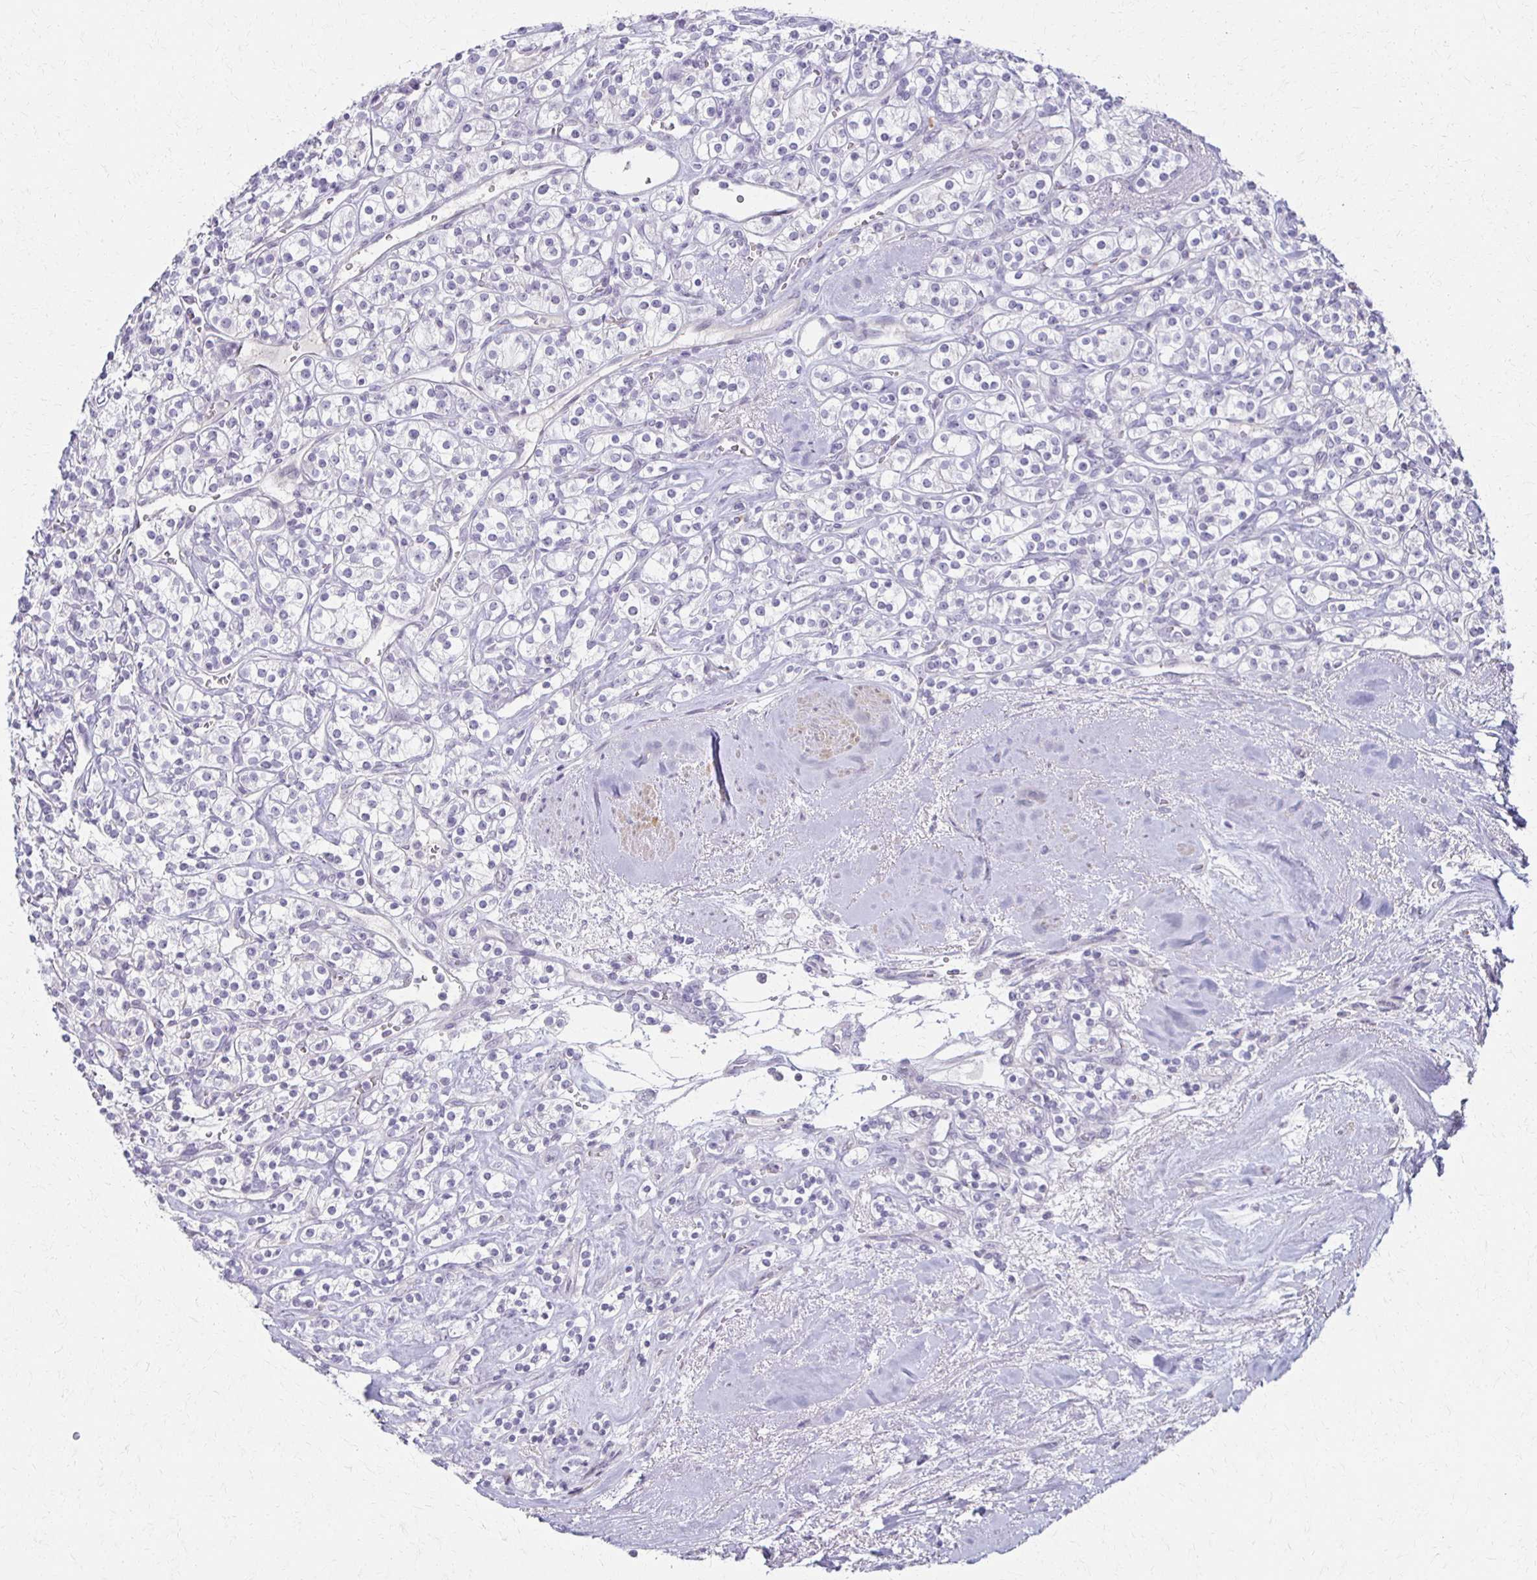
{"staining": {"intensity": "negative", "quantity": "none", "location": "none"}, "tissue": "renal cancer", "cell_type": "Tumor cells", "image_type": "cancer", "snomed": [{"axis": "morphology", "description": "Adenocarcinoma, NOS"}, {"axis": "topography", "description": "Kidney"}], "caption": "High power microscopy image of an IHC micrograph of adenocarcinoma (renal), revealing no significant positivity in tumor cells. (Immunohistochemistry, brightfield microscopy, high magnification).", "gene": "FOXO4", "patient": {"sex": "male", "age": 77}}